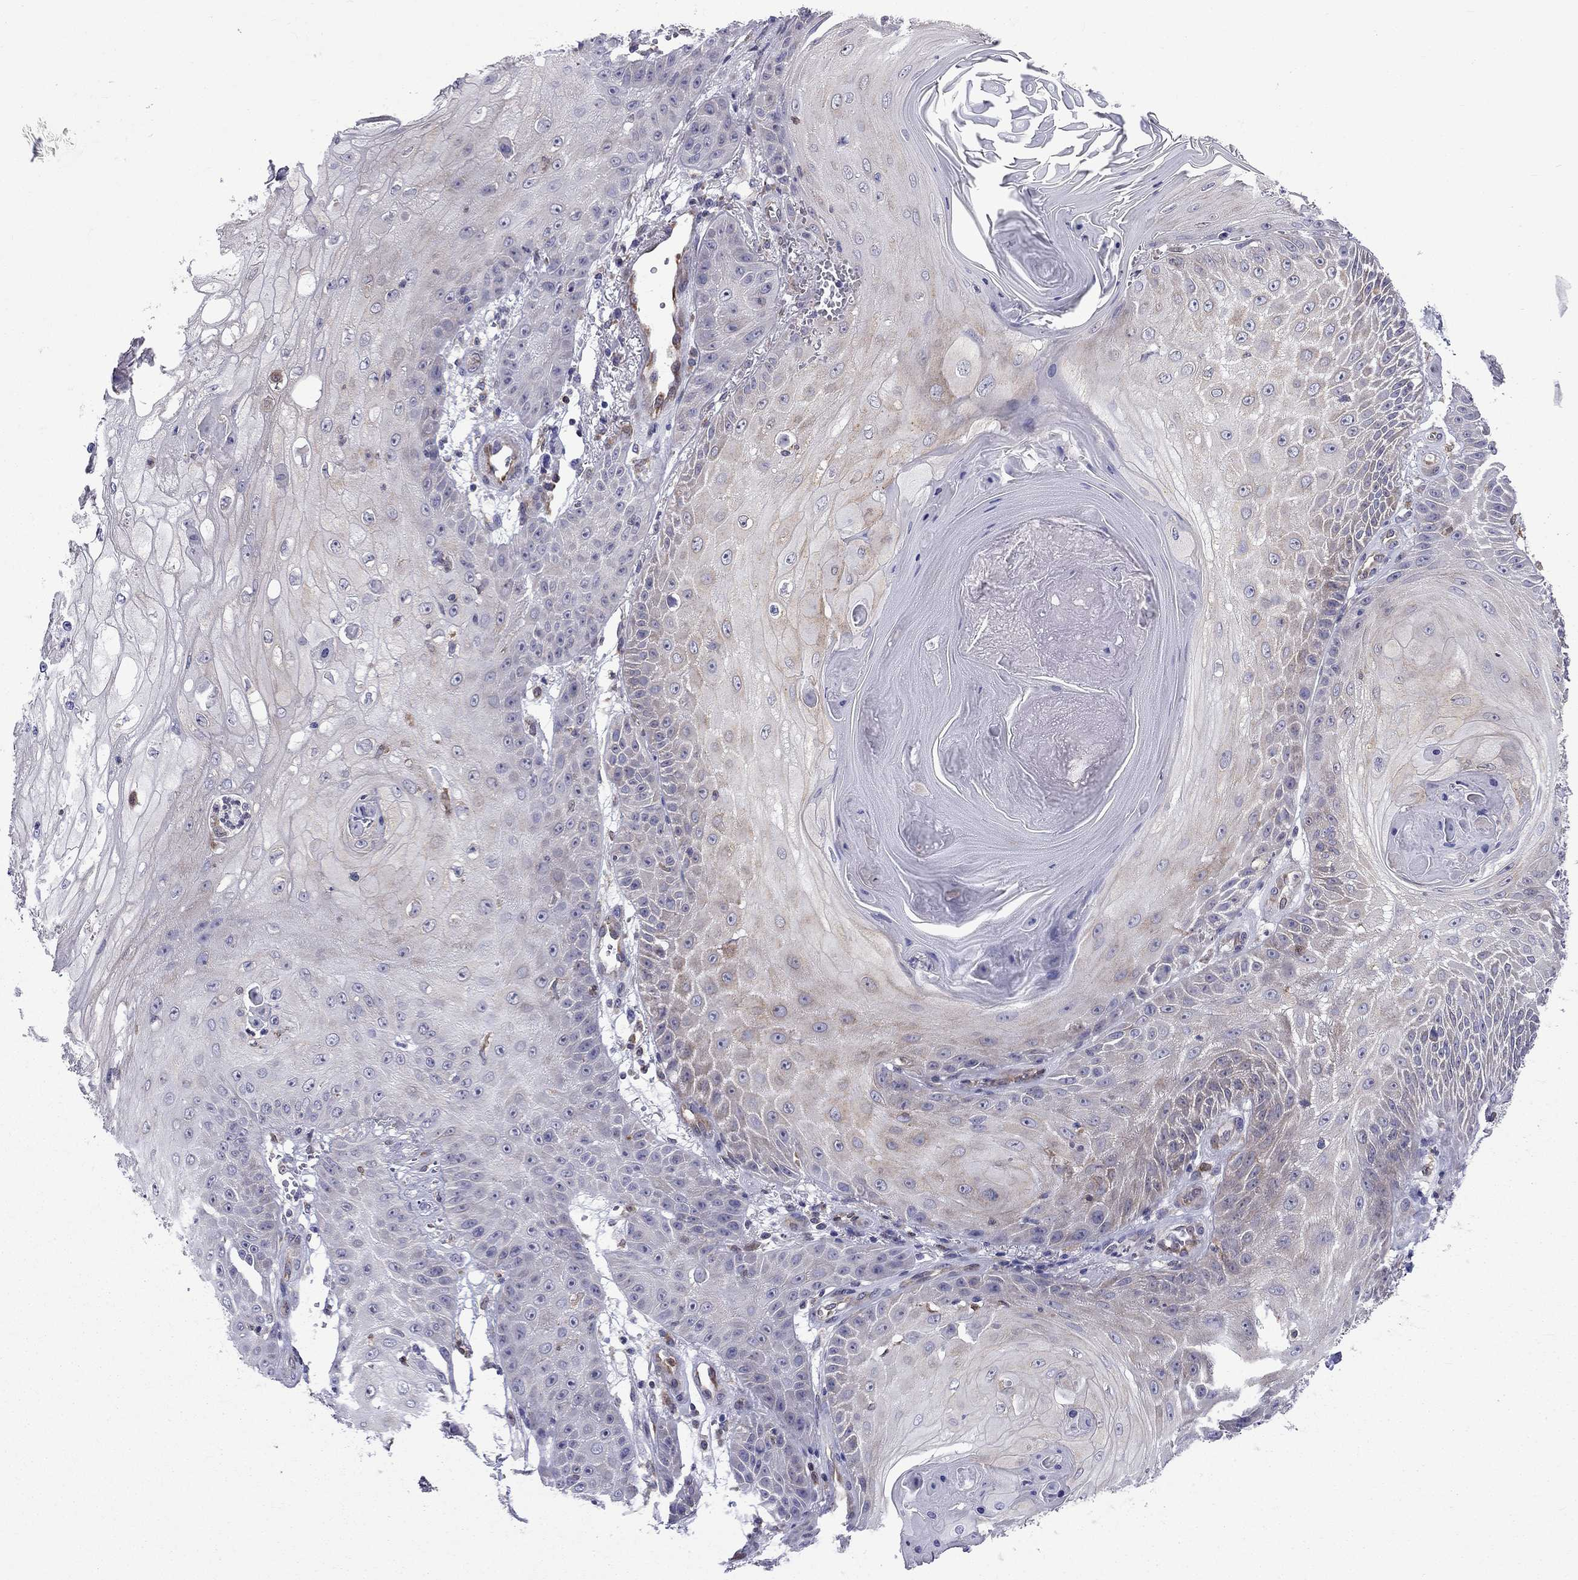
{"staining": {"intensity": "negative", "quantity": "none", "location": "none"}, "tissue": "skin cancer", "cell_type": "Tumor cells", "image_type": "cancer", "snomed": [{"axis": "morphology", "description": "Squamous cell carcinoma, NOS"}, {"axis": "topography", "description": "Skin"}], "caption": "Skin cancer was stained to show a protein in brown. There is no significant expression in tumor cells. (Stains: DAB (3,3'-diaminobenzidine) IHC with hematoxylin counter stain, Microscopy: brightfield microscopy at high magnification).", "gene": "GNAL", "patient": {"sex": "male", "age": 70}}